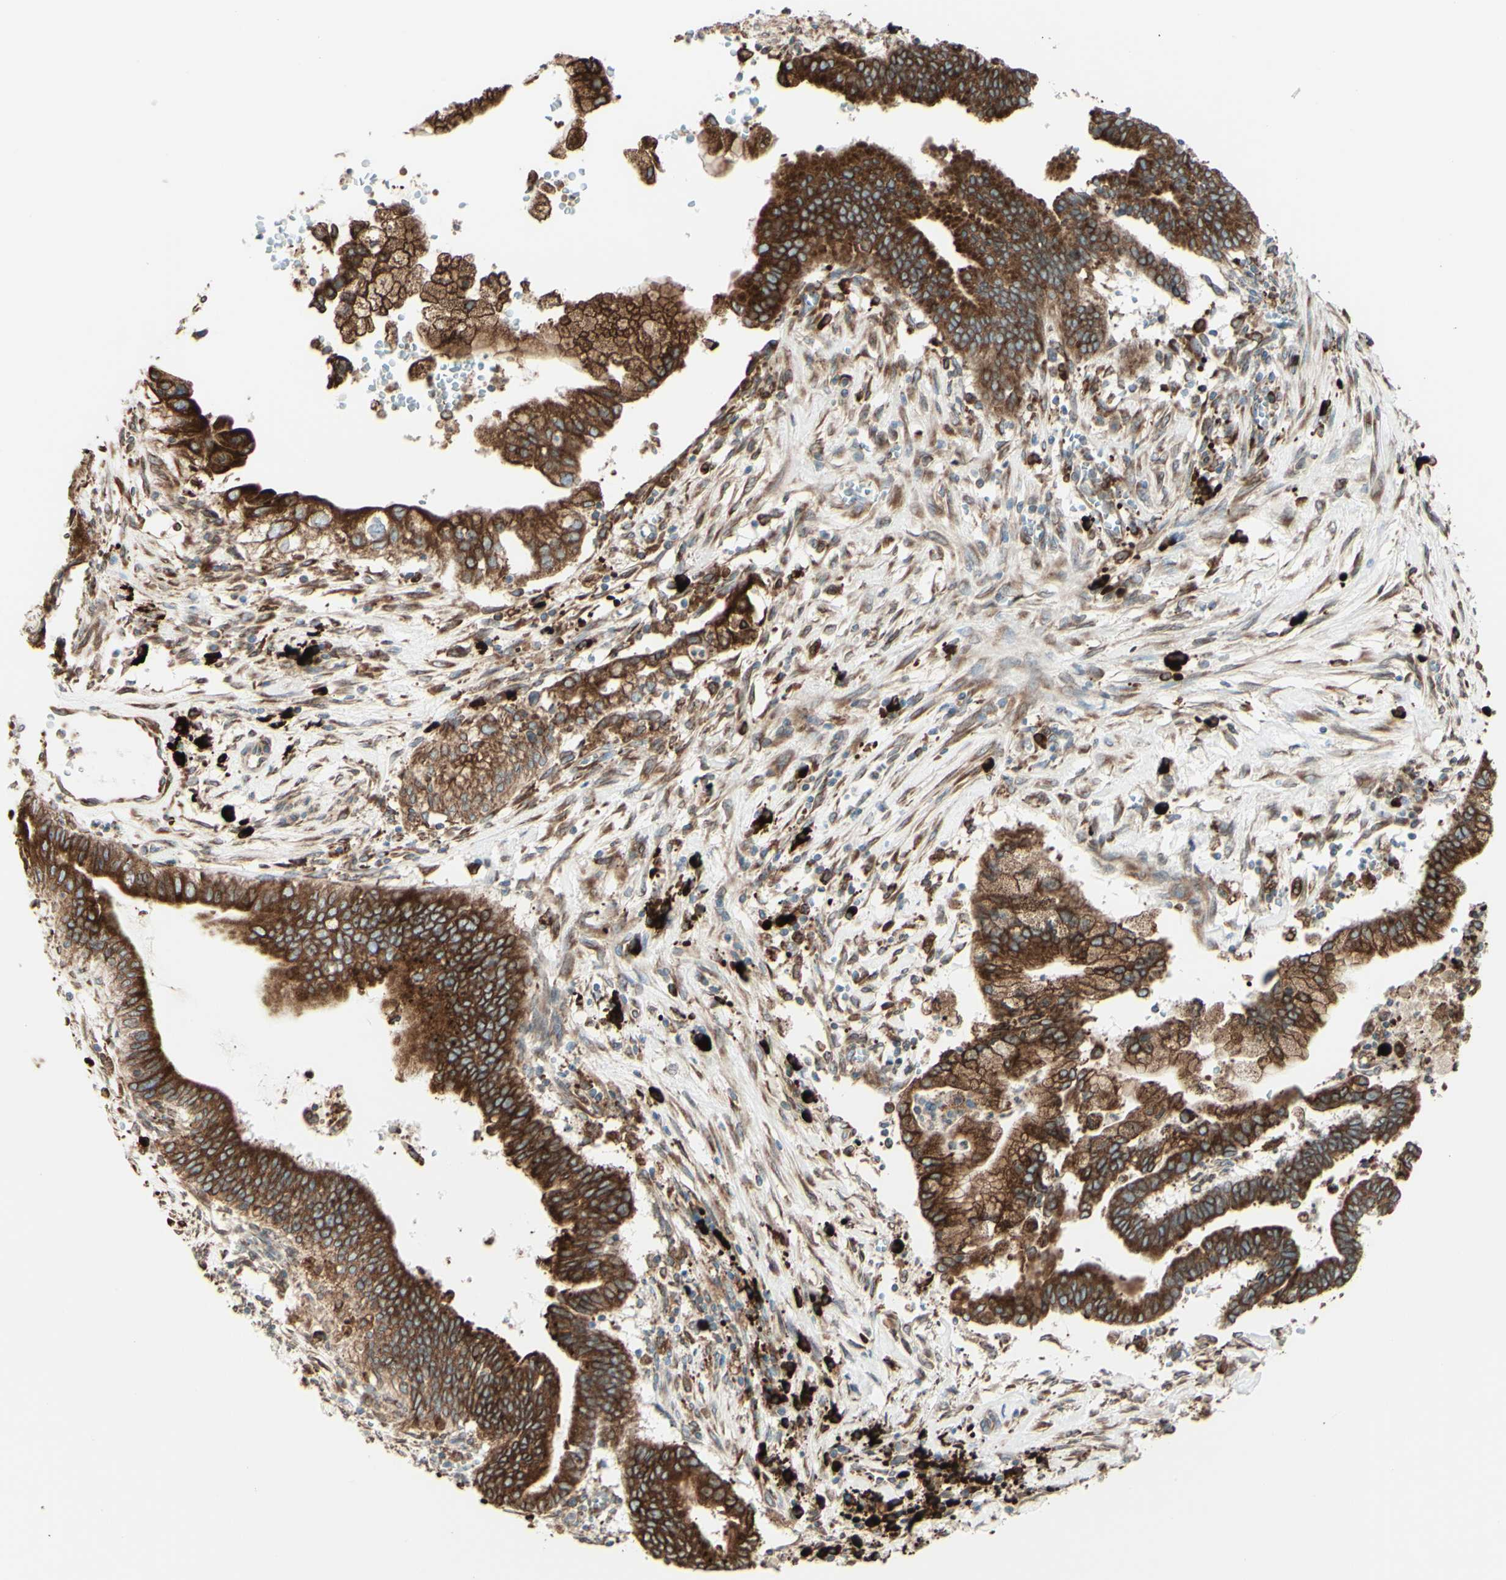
{"staining": {"intensity": "moderate", "quantity": ">75%", "location": "cytoplasmic/membranous"}, "tissue": "cervical cancer", "cell_type": "Tumor cells", "image_type": "cancer", "snomed": [{"axis": "morphology", "description": "Adenocarcinoma, NOS"}, {"axis": "topography", "description": "Cervix"}], "caption": "Immunohistochemistry (IHC) (DAB (3,3'-diaminobenzidine)) staining of cervical adenocarcinoma displays moderate cytoplasmic/membranous protein expression in approximately >75% of tumor cells.", "gene": "DNAJB11", "patient": {"sex": "female", "age": 44}}